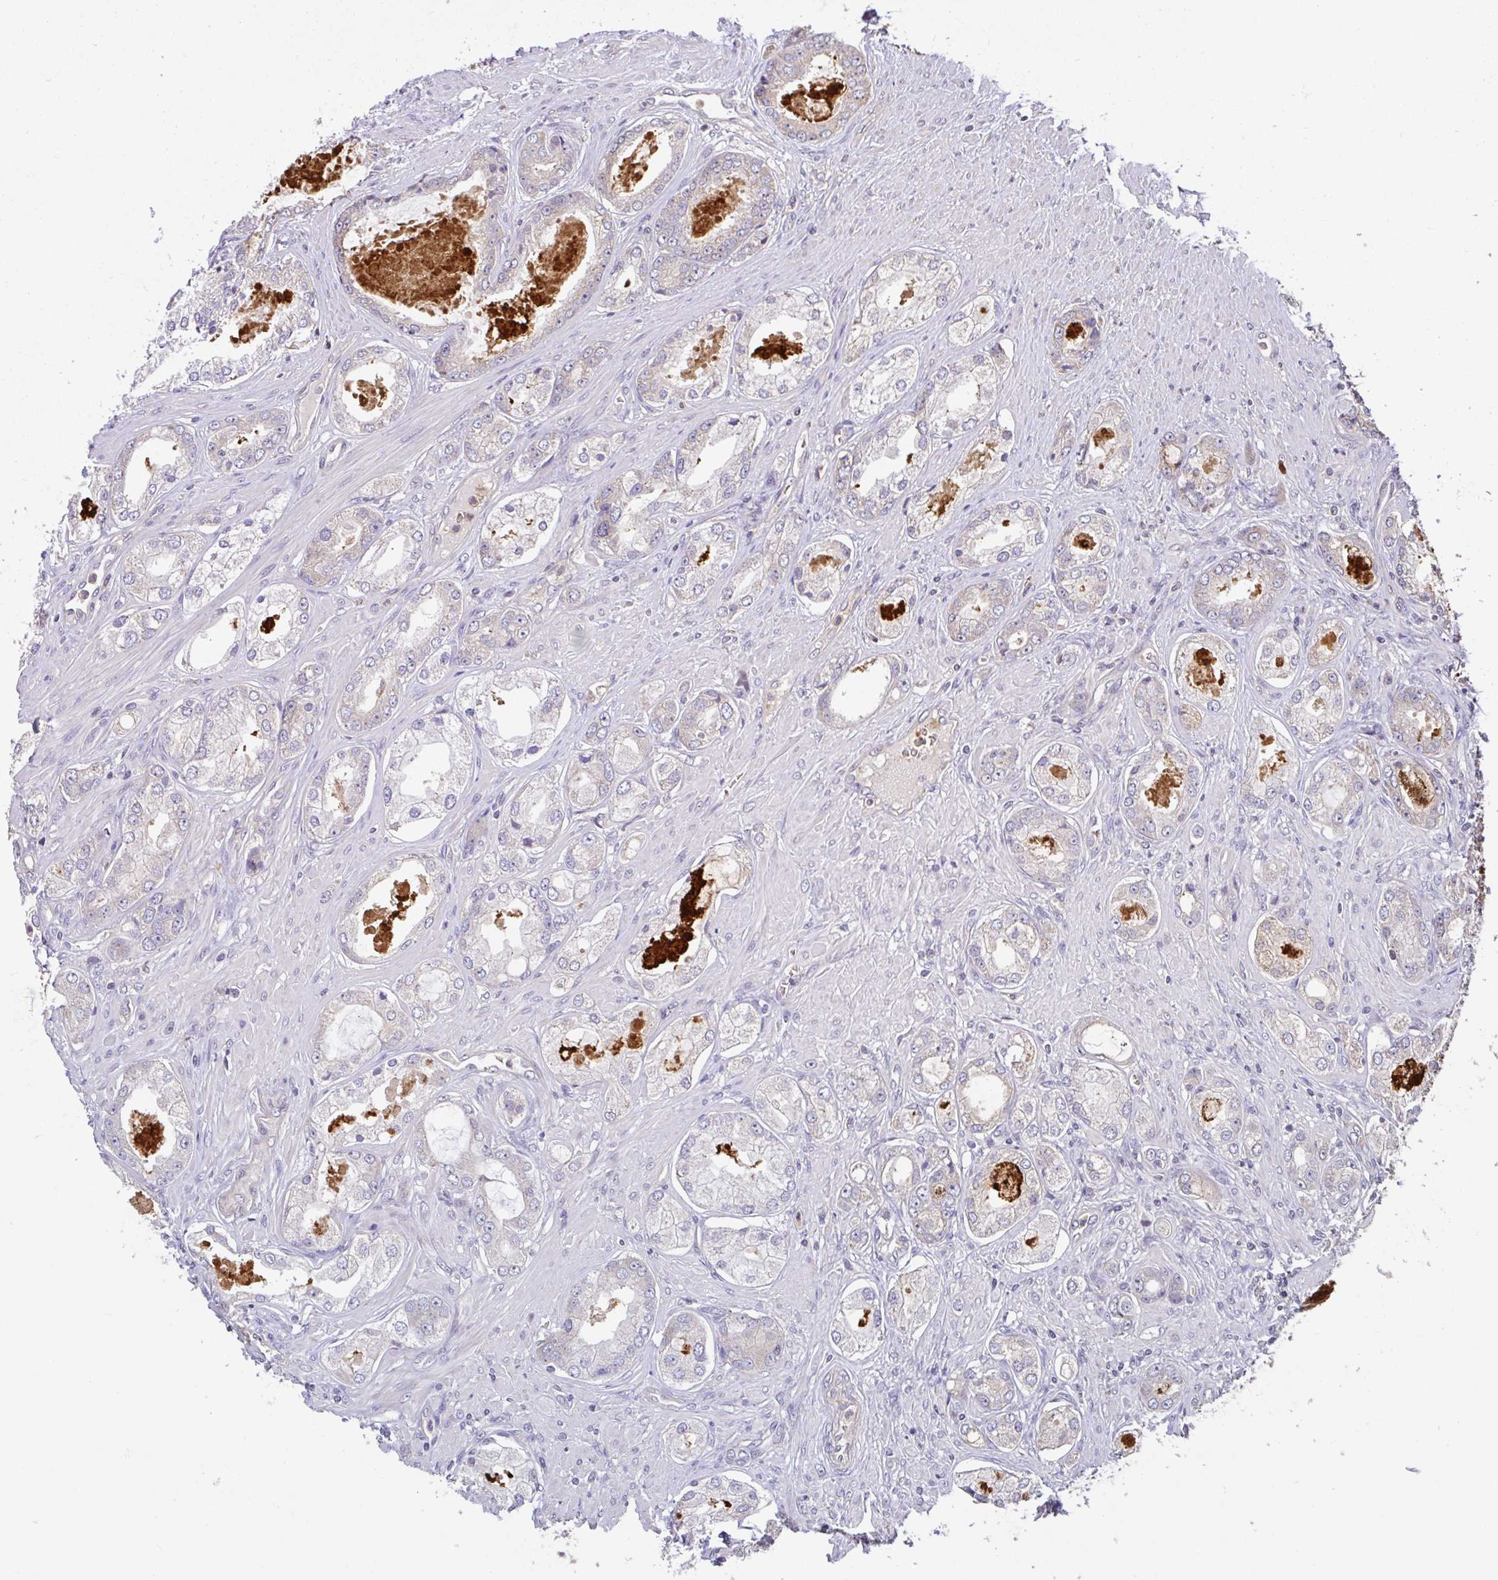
{"staining": {"intensity": "negative", "quantity": "none", "location": "none"}, "tissue": "prostate cancer", "cell_type": "Tumor cells", "image_type": "cancer", "snomed": [{"axis": "morphology", "description": "Adenocarcinoma, Low grade"}, {"axis": "topography", "description": "Prostate"}], "caption": "IHC micrograph of neoplastic tissue: prostate cancer stained with DAB demonstrates no significant protein staining in tumor cells.", "gene": "C1QTNF9B", "patient": {"sex": "male", "age": 68}}